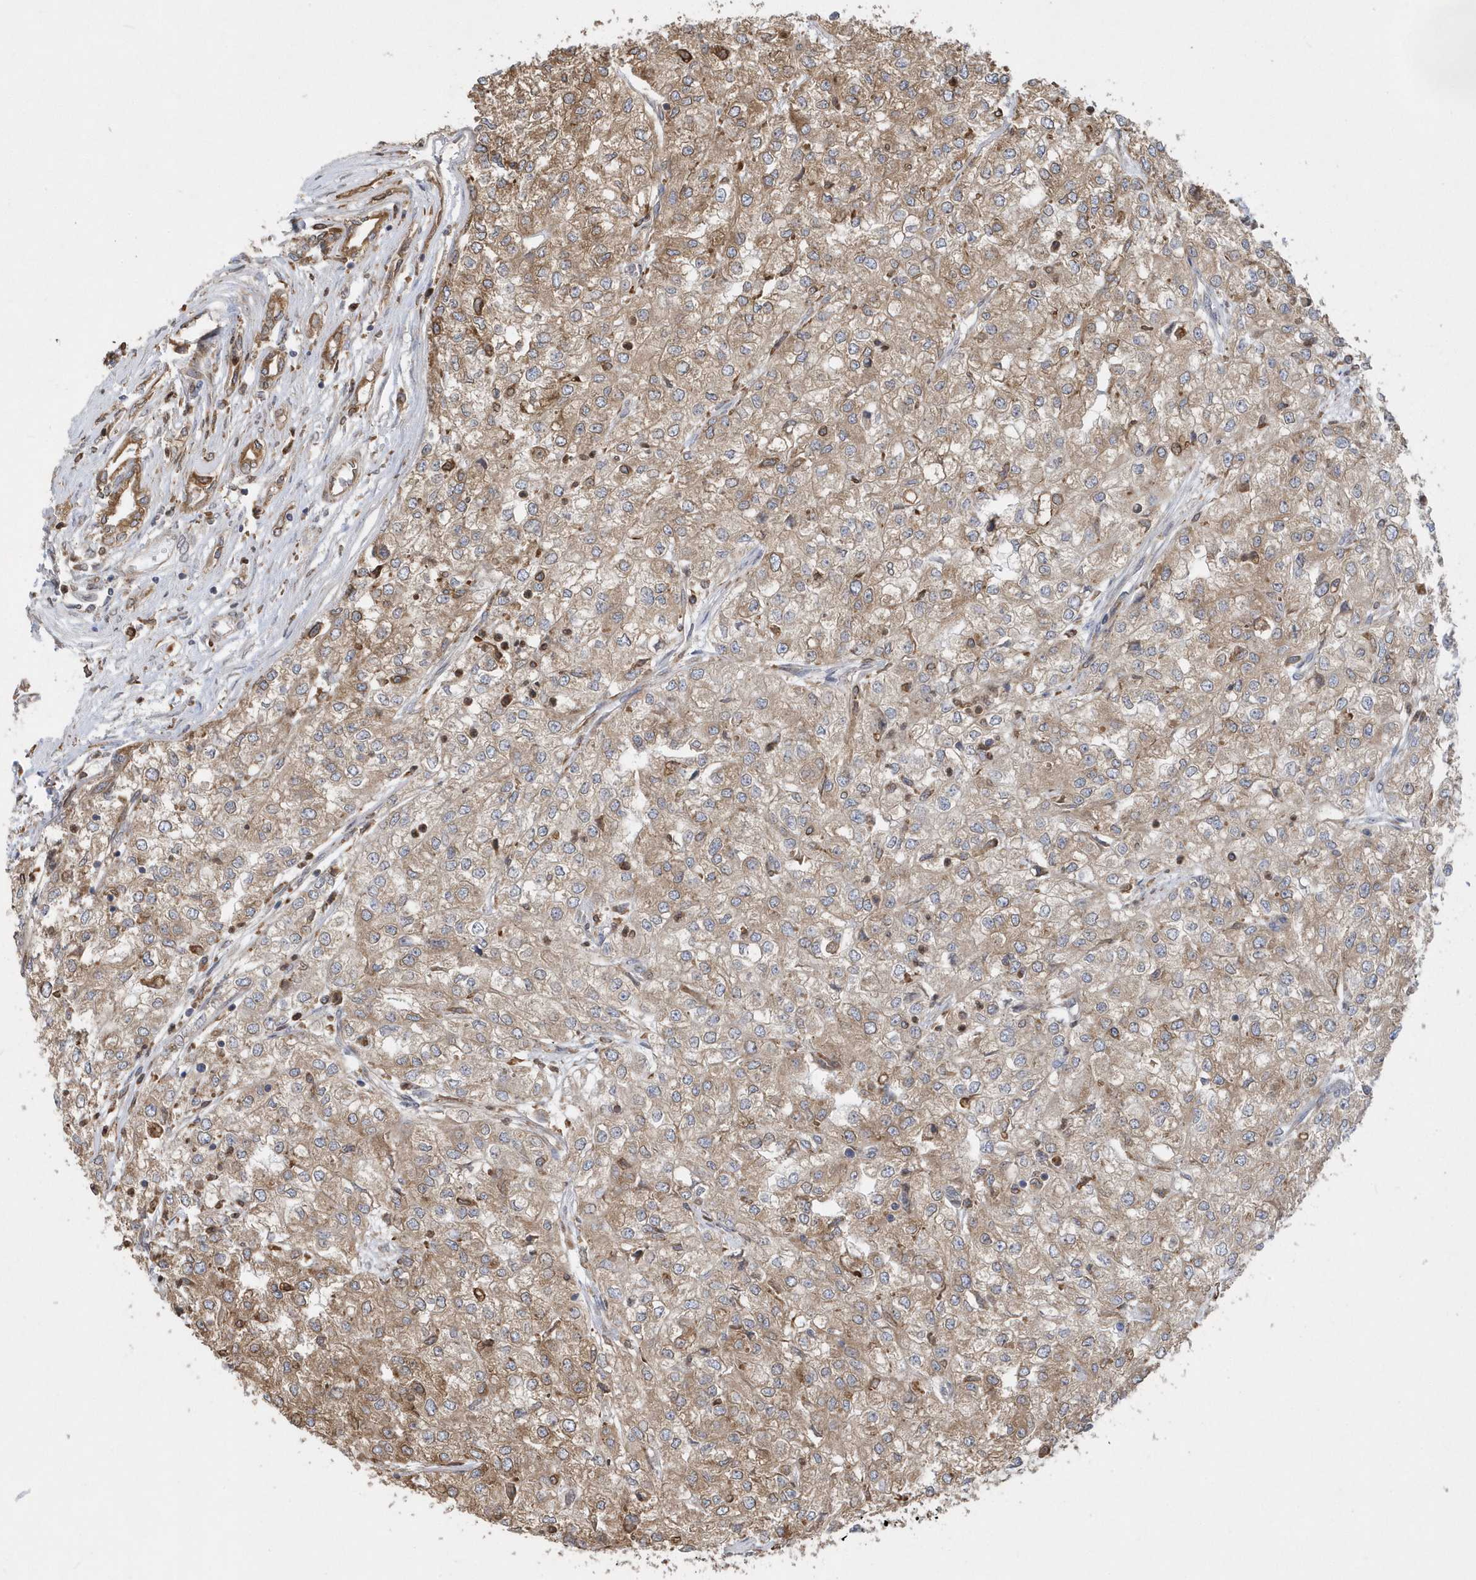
{"staining": {"intensity": "moderate", "quantity": ">75%", "location": "cytoplasmic/membranous"}, "tissue": "renal cancer", "cell_type": "Tumor cells", "image_type": "cancer", "snomed": [{"axis": "morphology", "description": "Adenocarcinoma, NOS"}, {"axis": "topography", "description": "Kidney"}], "caption": "The micrograph exhibits staining of renal cancer, revealing moderate cytoplasmic/membranous protein positivity (brown color) within tumor cells. (Stains: DAB (3,3'-diaminobenzidine) in brown, nuclei in blue, Microscopy: brightfield microscopy at high magnification).", "gene": "VAMP7", "patient": {"sex": "female", "age": 54}}